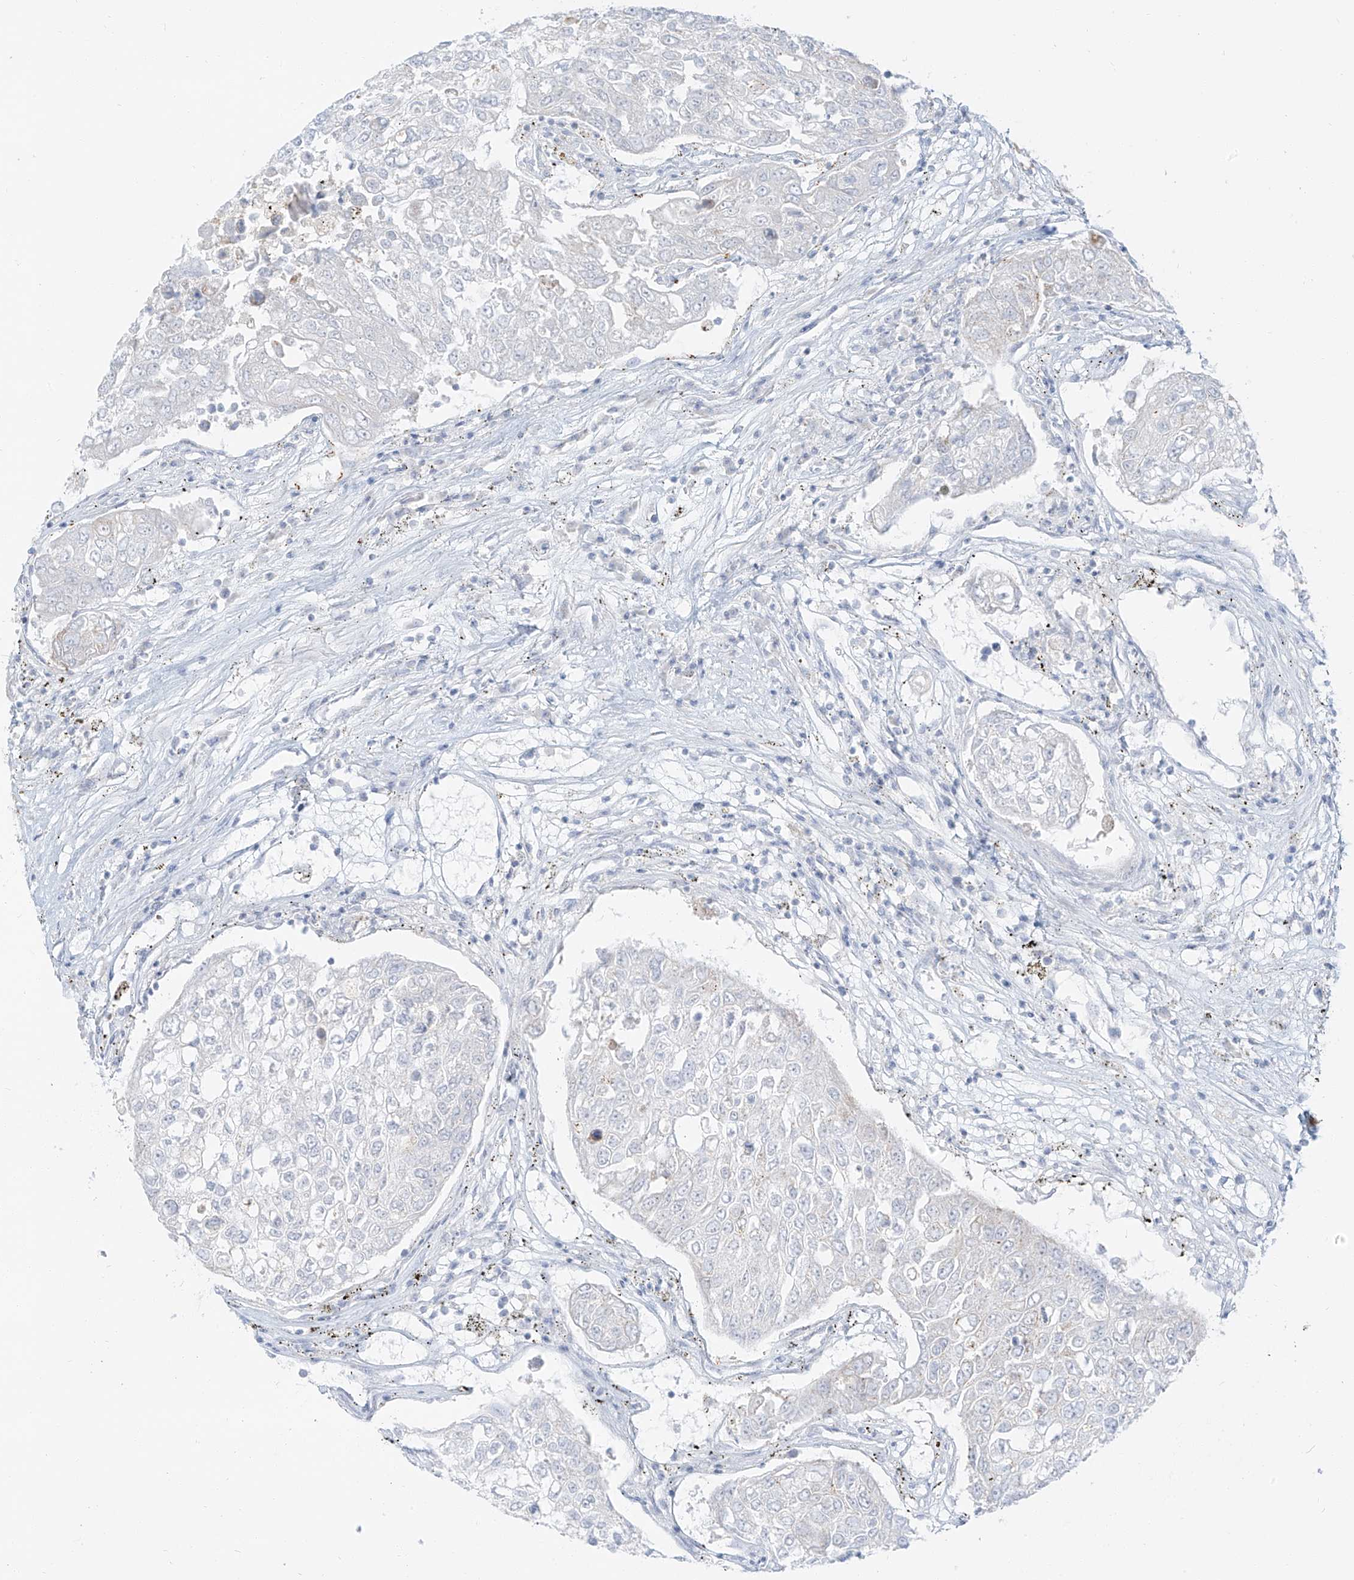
{"staining": {"intensity": "negative", "quantity": "none", "location": "none"}, "tissue": "urothelial cancer", "cell_type": "Tumor cells", "image_type": "cancer", "snomed": [{"axis": "morphology", "description": "Urothelial carcinoma, High grade"}, {"axis": "topography", "description": "Lymph node"}, {"axis": "topography", "description": "Urinary bladder"}], "caption": "The immunohistochemistry (IHC) histopathology image has no significant staining in tumor cells of urothelial carcinoma (high-grade) tissue.", "gene": "SLC35F6", "patient": {"sex": "male", "age": 51}}